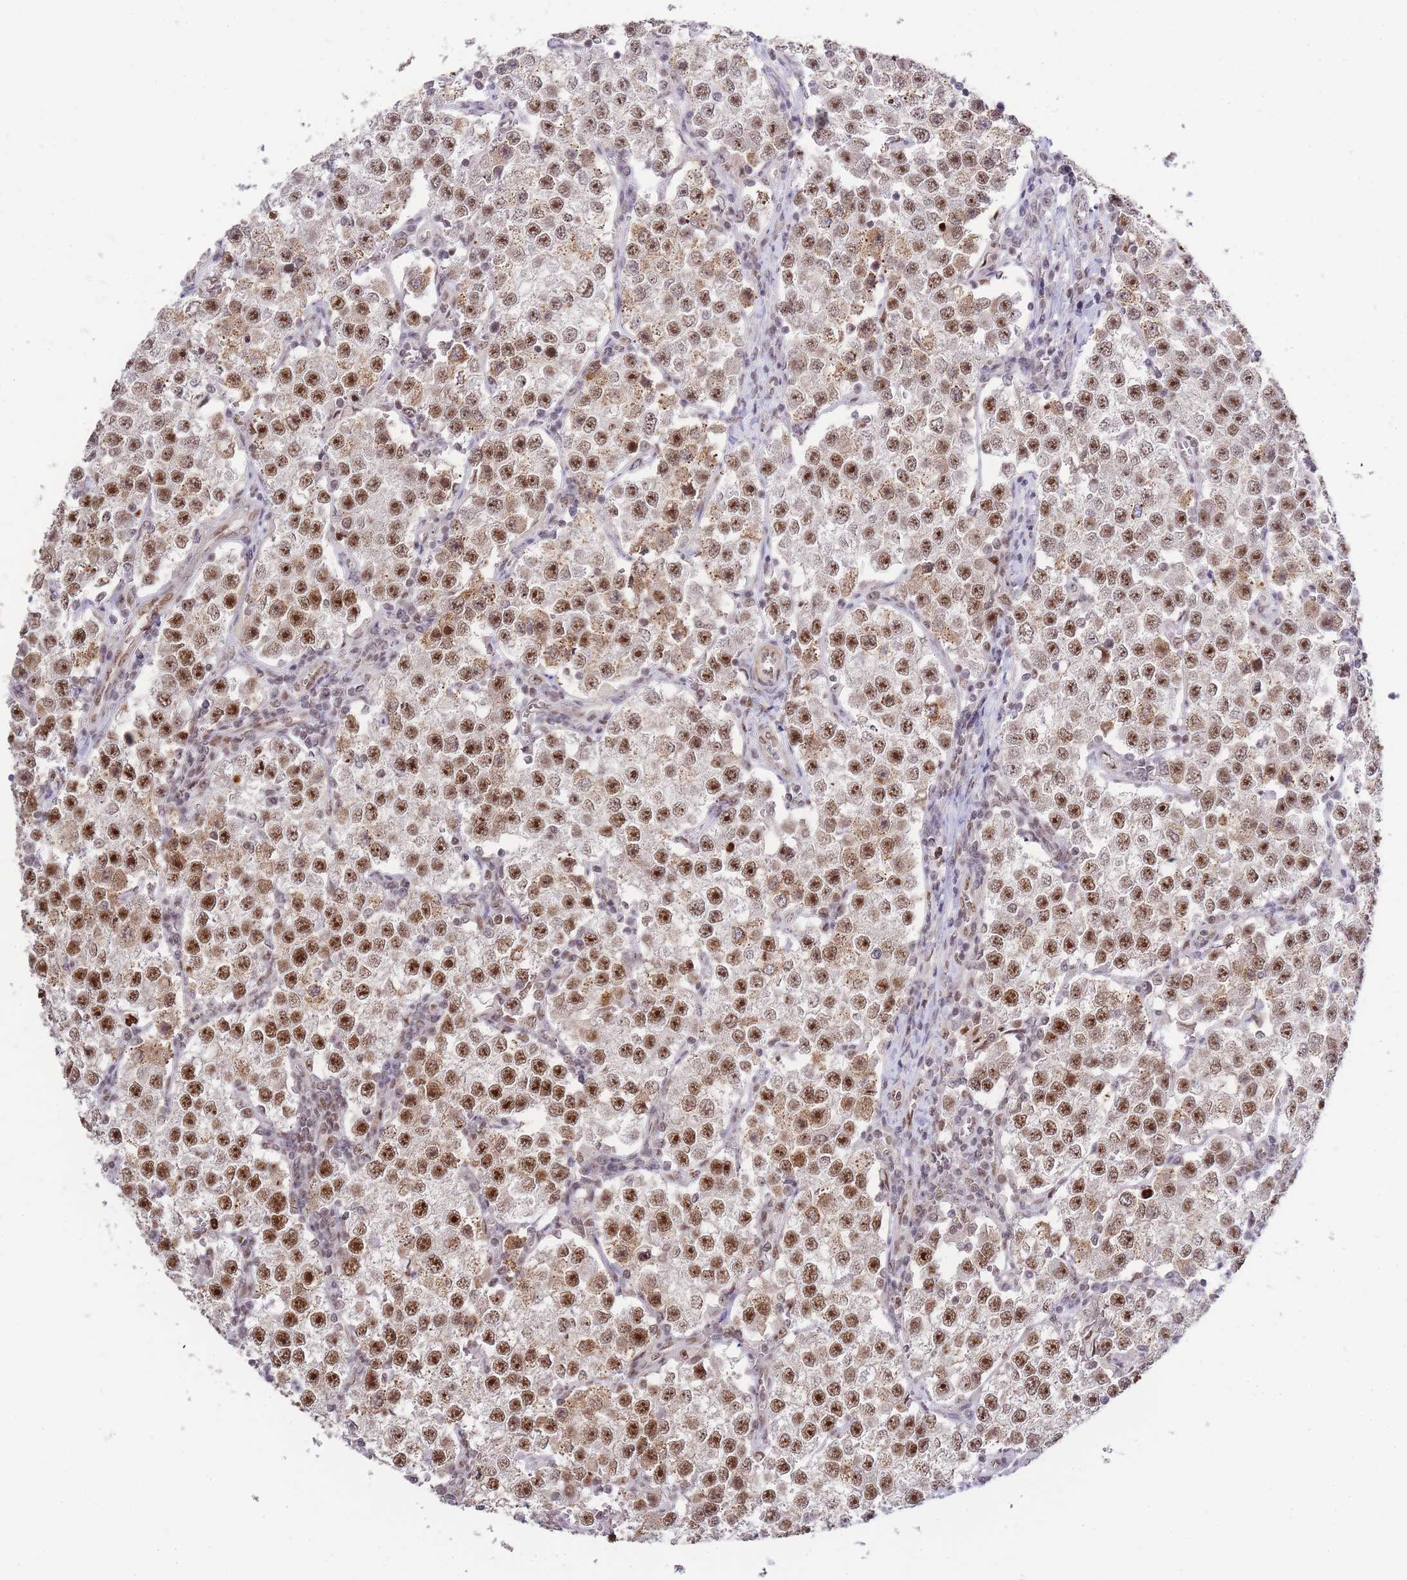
{"staining": {"intensity": "strong", "quantity": ">75%", "location": "nuclear"}, "tissue": "testis cancer", "cell_type": "Tumor cells", "image_type": "cancer", "snomed": [{"axis": "morphology", "description": "Seminoma, NOS"}, {"axis": "topography", "description": "Testis"}], "caption": "DAB (3,3'-diaminobenzidine) immunohistochemical staining of testis cancer displays strong nuclear protein expression in approximately >75% of tumor cells.", "gene": "PRKDC", "patient": {"sex": "male", "age": 37}}